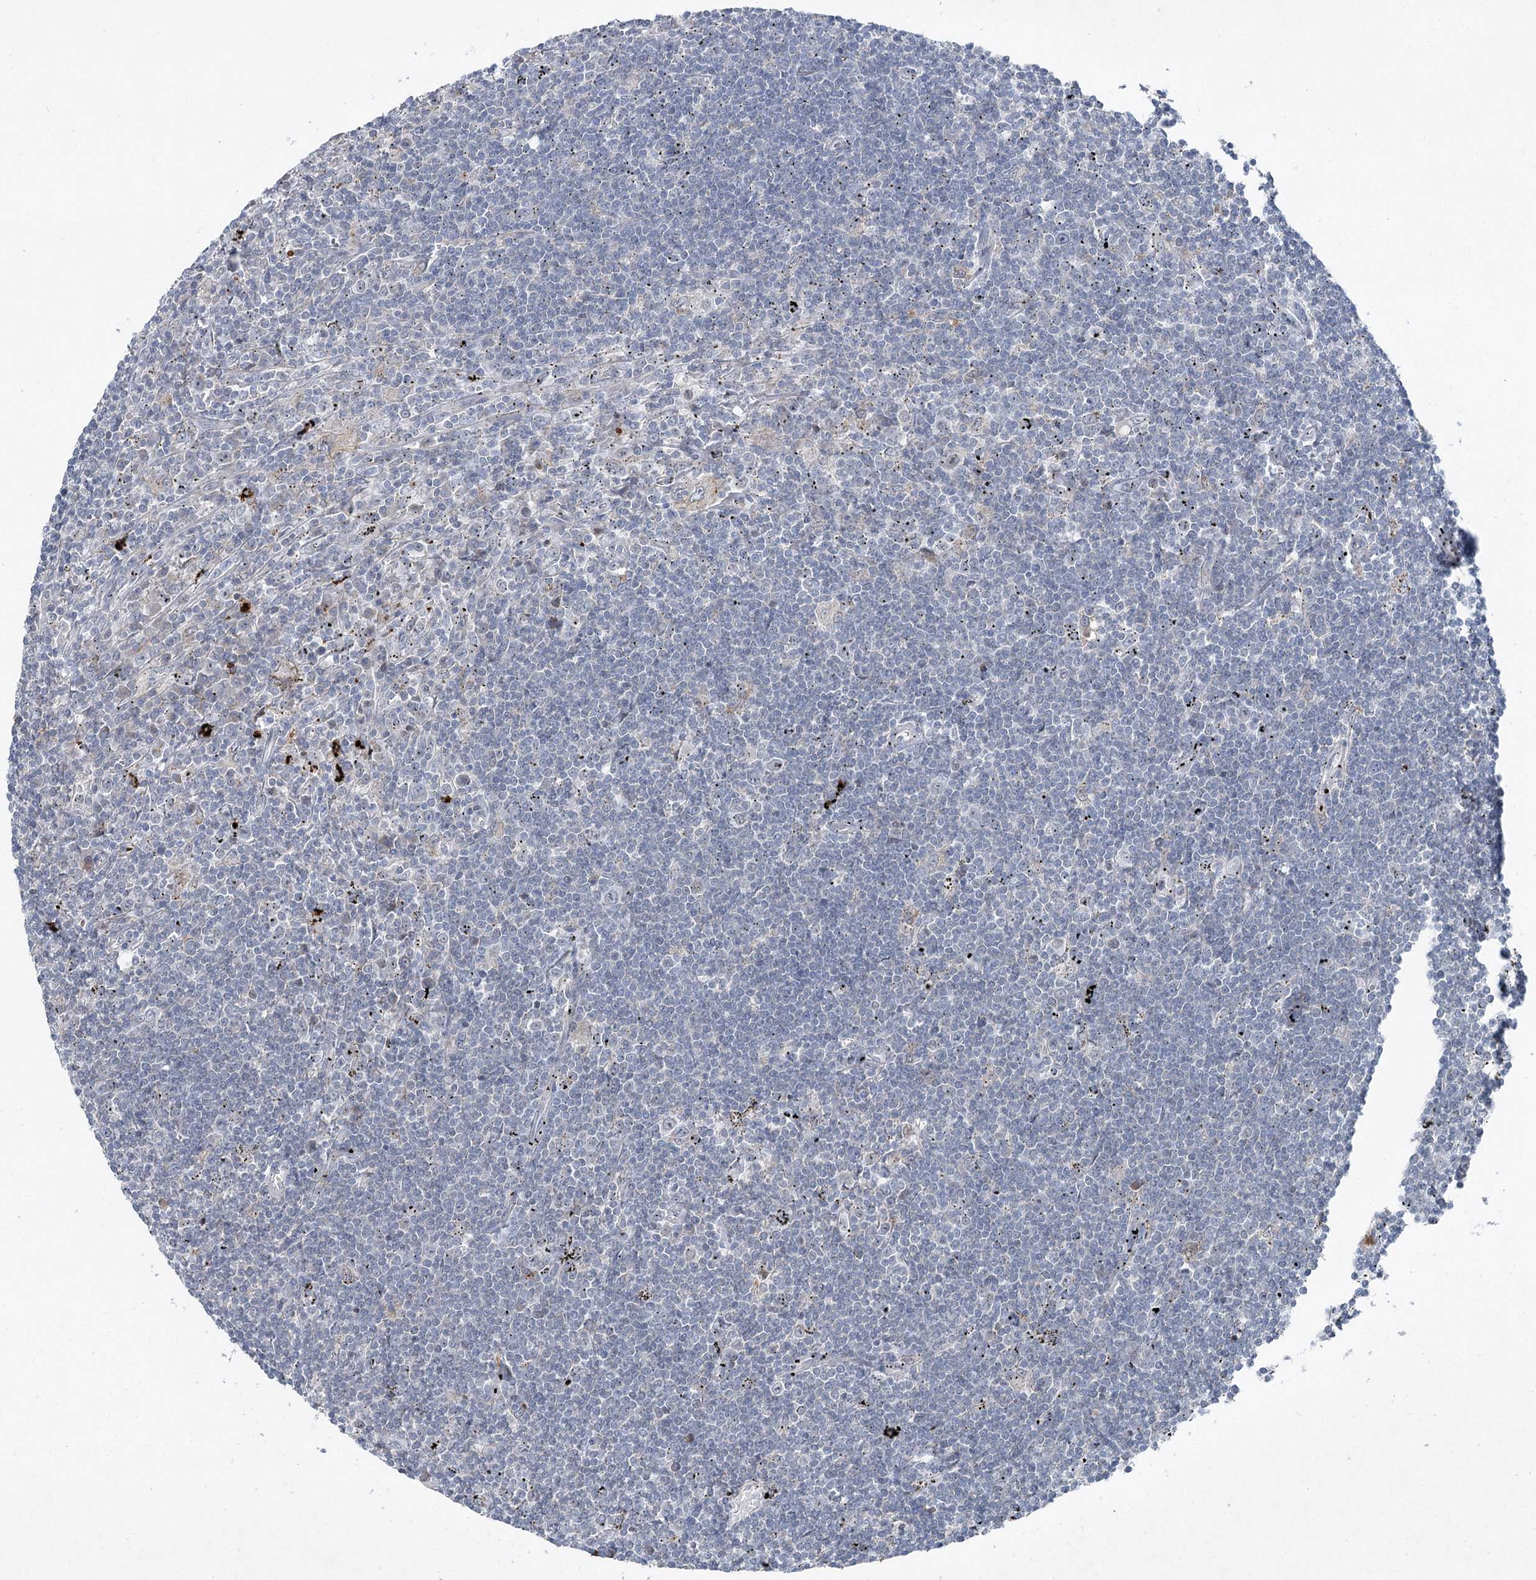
{"staining": {"intensity": "negative", "quantity": "none", "location": "none"}, "tissue": "lymphoma", "cell_type": "Tumor cells", "image_type": "cancer", "snomed": [{"axis": "morphology", "description": "Malignant lymphoma, non-Hodgkin's type, Low grade"}, {"axis": "topography", "description": "Spleen"}], "caption": "Tumor cells are negative for protein expression in human malignant lymphoma, non-Hodgkin's type (low-grade).", "gene": "PLA2G12A", "patient": {"sex": "male", "age": 76}}